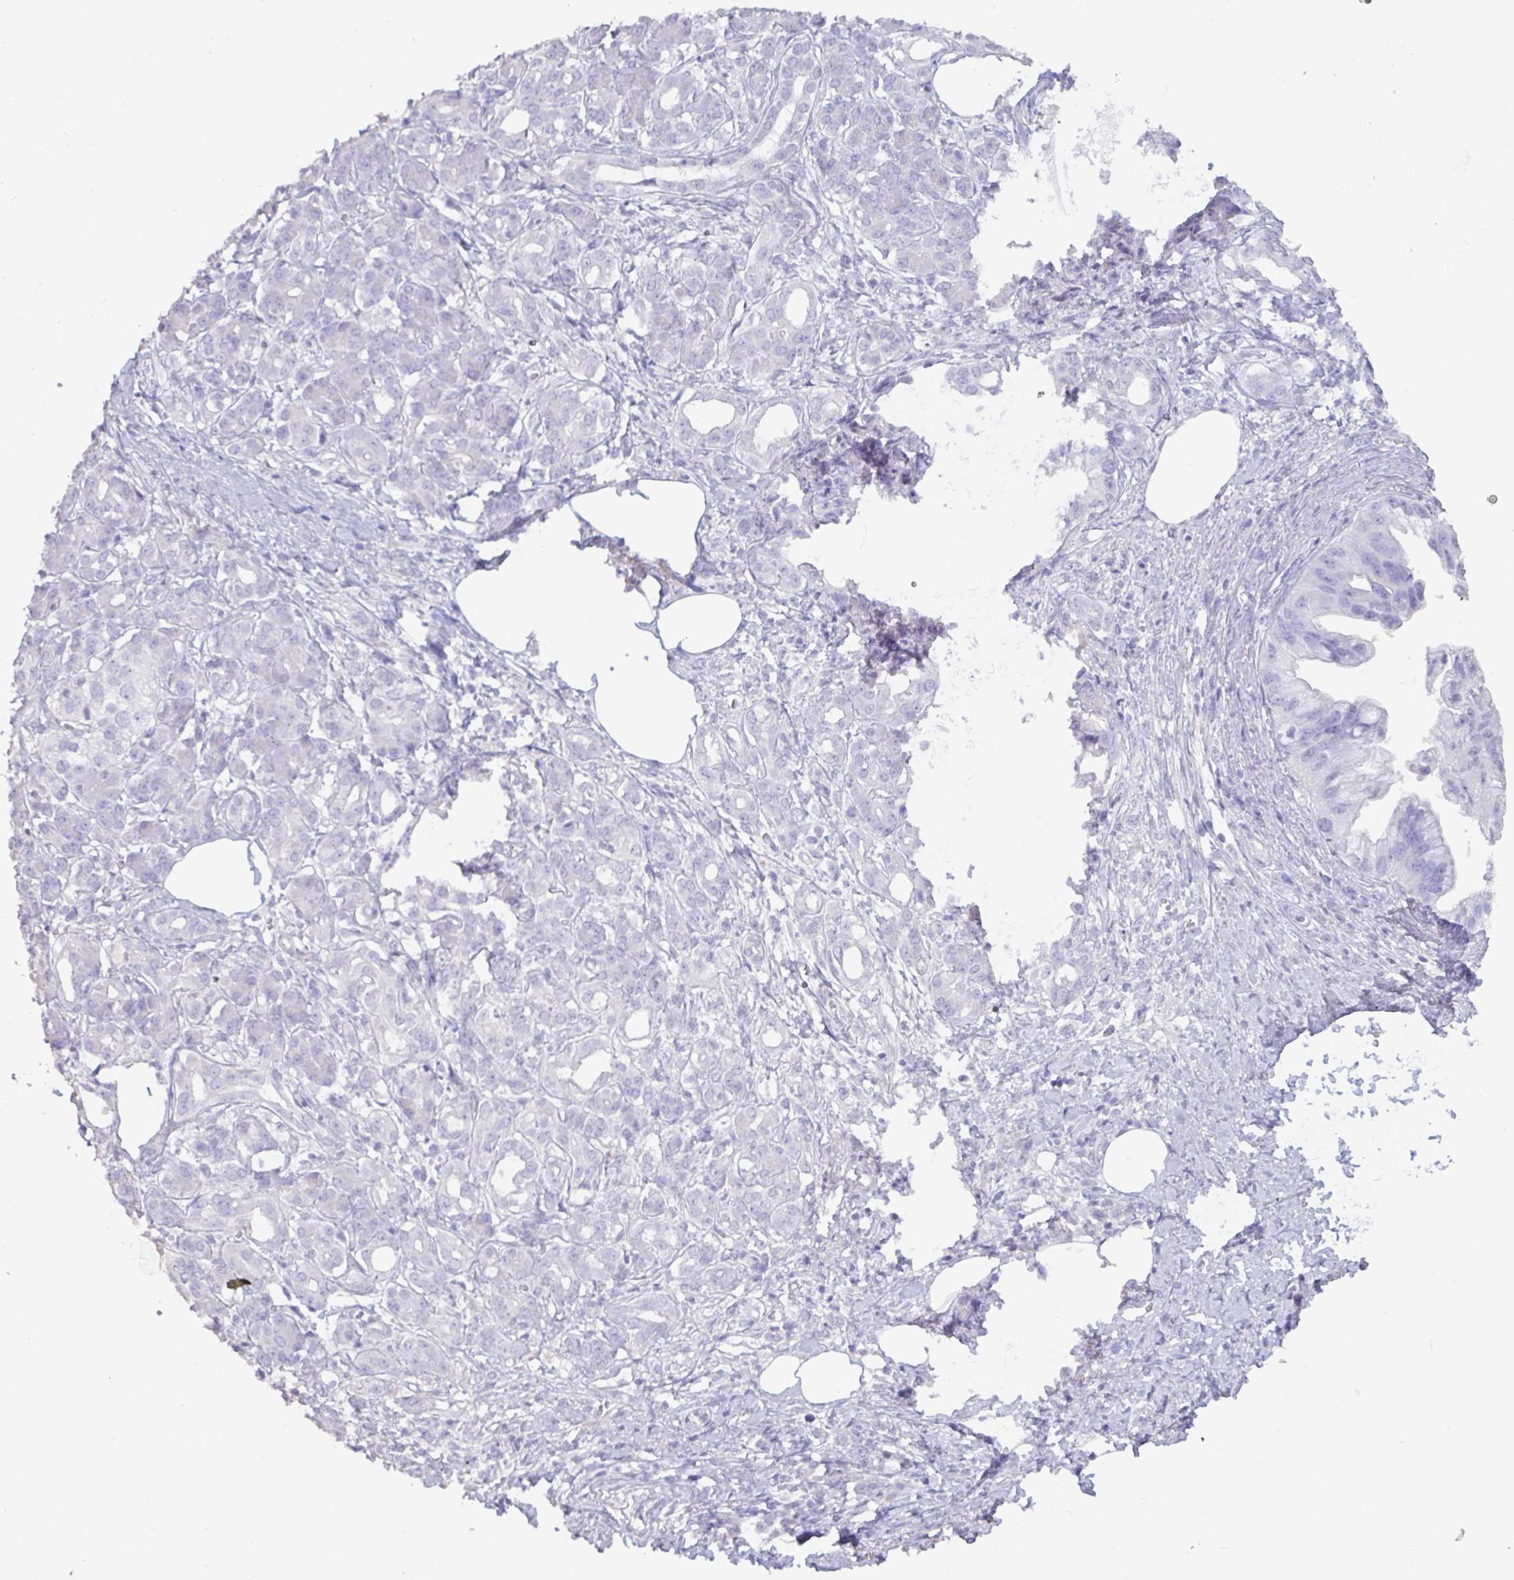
{"staining": {"intensity": "negative", "quantity": "none", "location": "none"}, "tissue": "pancreatic cancer", "cell_type": "Tumor cells", "image_type": "cancer", "snomed": [{"axis": "morphology", "description": "Adenocarcinoma, NOS"}, {"axis": "topography", "description": "Pancreas"}], "caption": "High power microscopy micrograph of an immunohistochemistry photomicrograph of pancreatic cancer, revealing no significant staining in tumor cells. (DAB IHC visualized using brightfield microscopy, high magnification).", "gene": "TNNC1", "patient": {"sex": "female", "age": 73}}